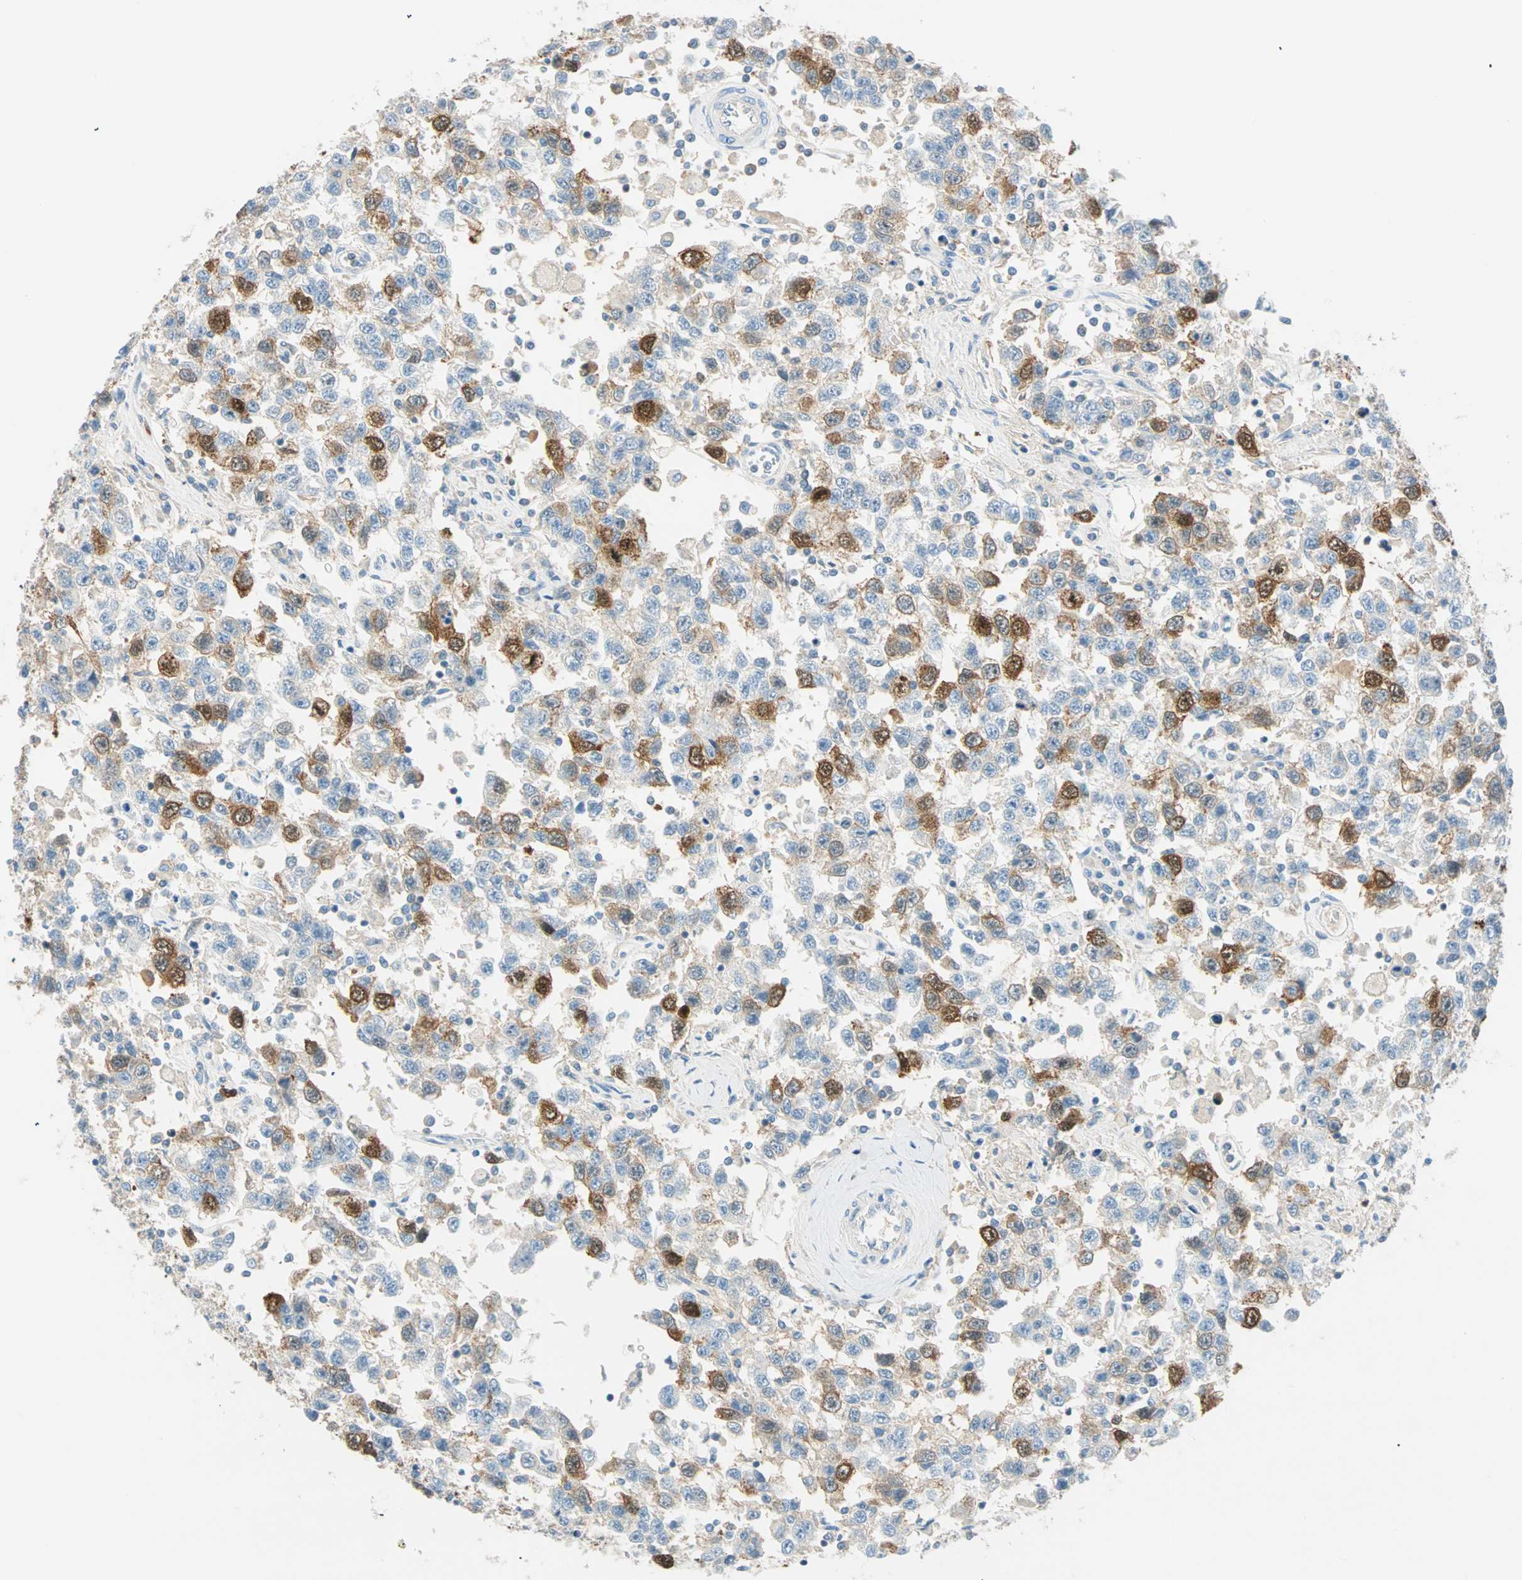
{"staining": {"intensity": "moderate", "quantity": "<25%", "location": "cytoplasmic/membranous,nuclear"}, "tissue": "testis cancer", "cell_type": "Tumor cells", "image_type": "cancer", "snomed": [{"axis": "morphology", "description": "Seminoma, NOS"}, {"axis": "topography", "description": "Testis"}], "caption": "Testis seminoma stained with a brown dye demonstrates moderate cytoplasmic/membranous and nuclear positive positivity in approximately <25% of tumor cells.", "gene": "PTTG1", "patient": {"sex": "male", "age": 41}}